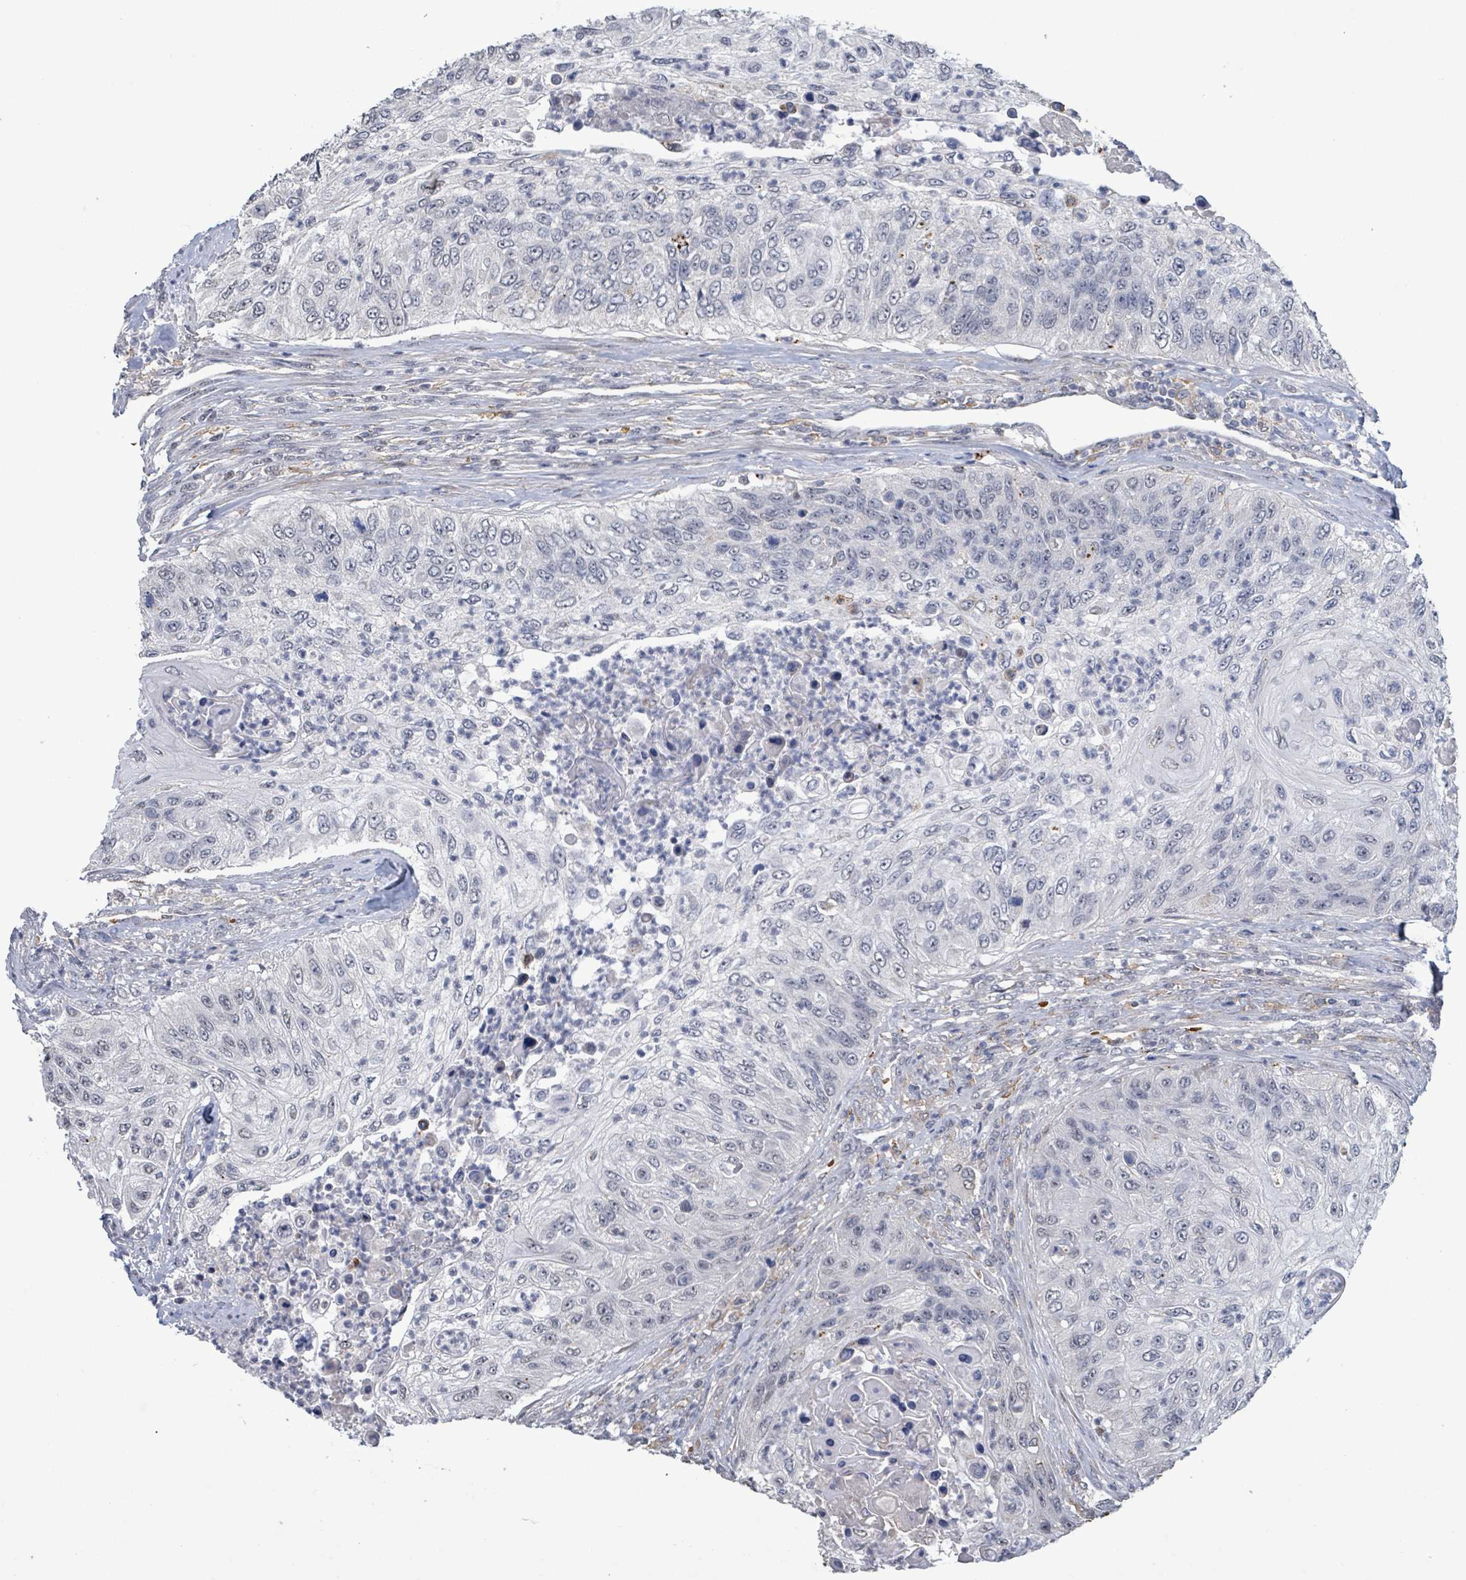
{"staining": {"intensity": "negative", "quantity": "none", "location": "none"}, "tissue": "urothelial cancer", "cell_type": "Tumor cells", "image_type": "cancer", "snomed": [{"axis": "morphology", "description": "Urothelial carcinoma, High grade"}, {"axis": "topography", "description": "Urinary bladder"}], "caption": "This is an immunohistochemistry (IHC) image of high-grade urothelial carcinoma. There is no positivity in tumor cells.", "gene": "SEBOX", "patient": {"sex": "female", "age": 60}}